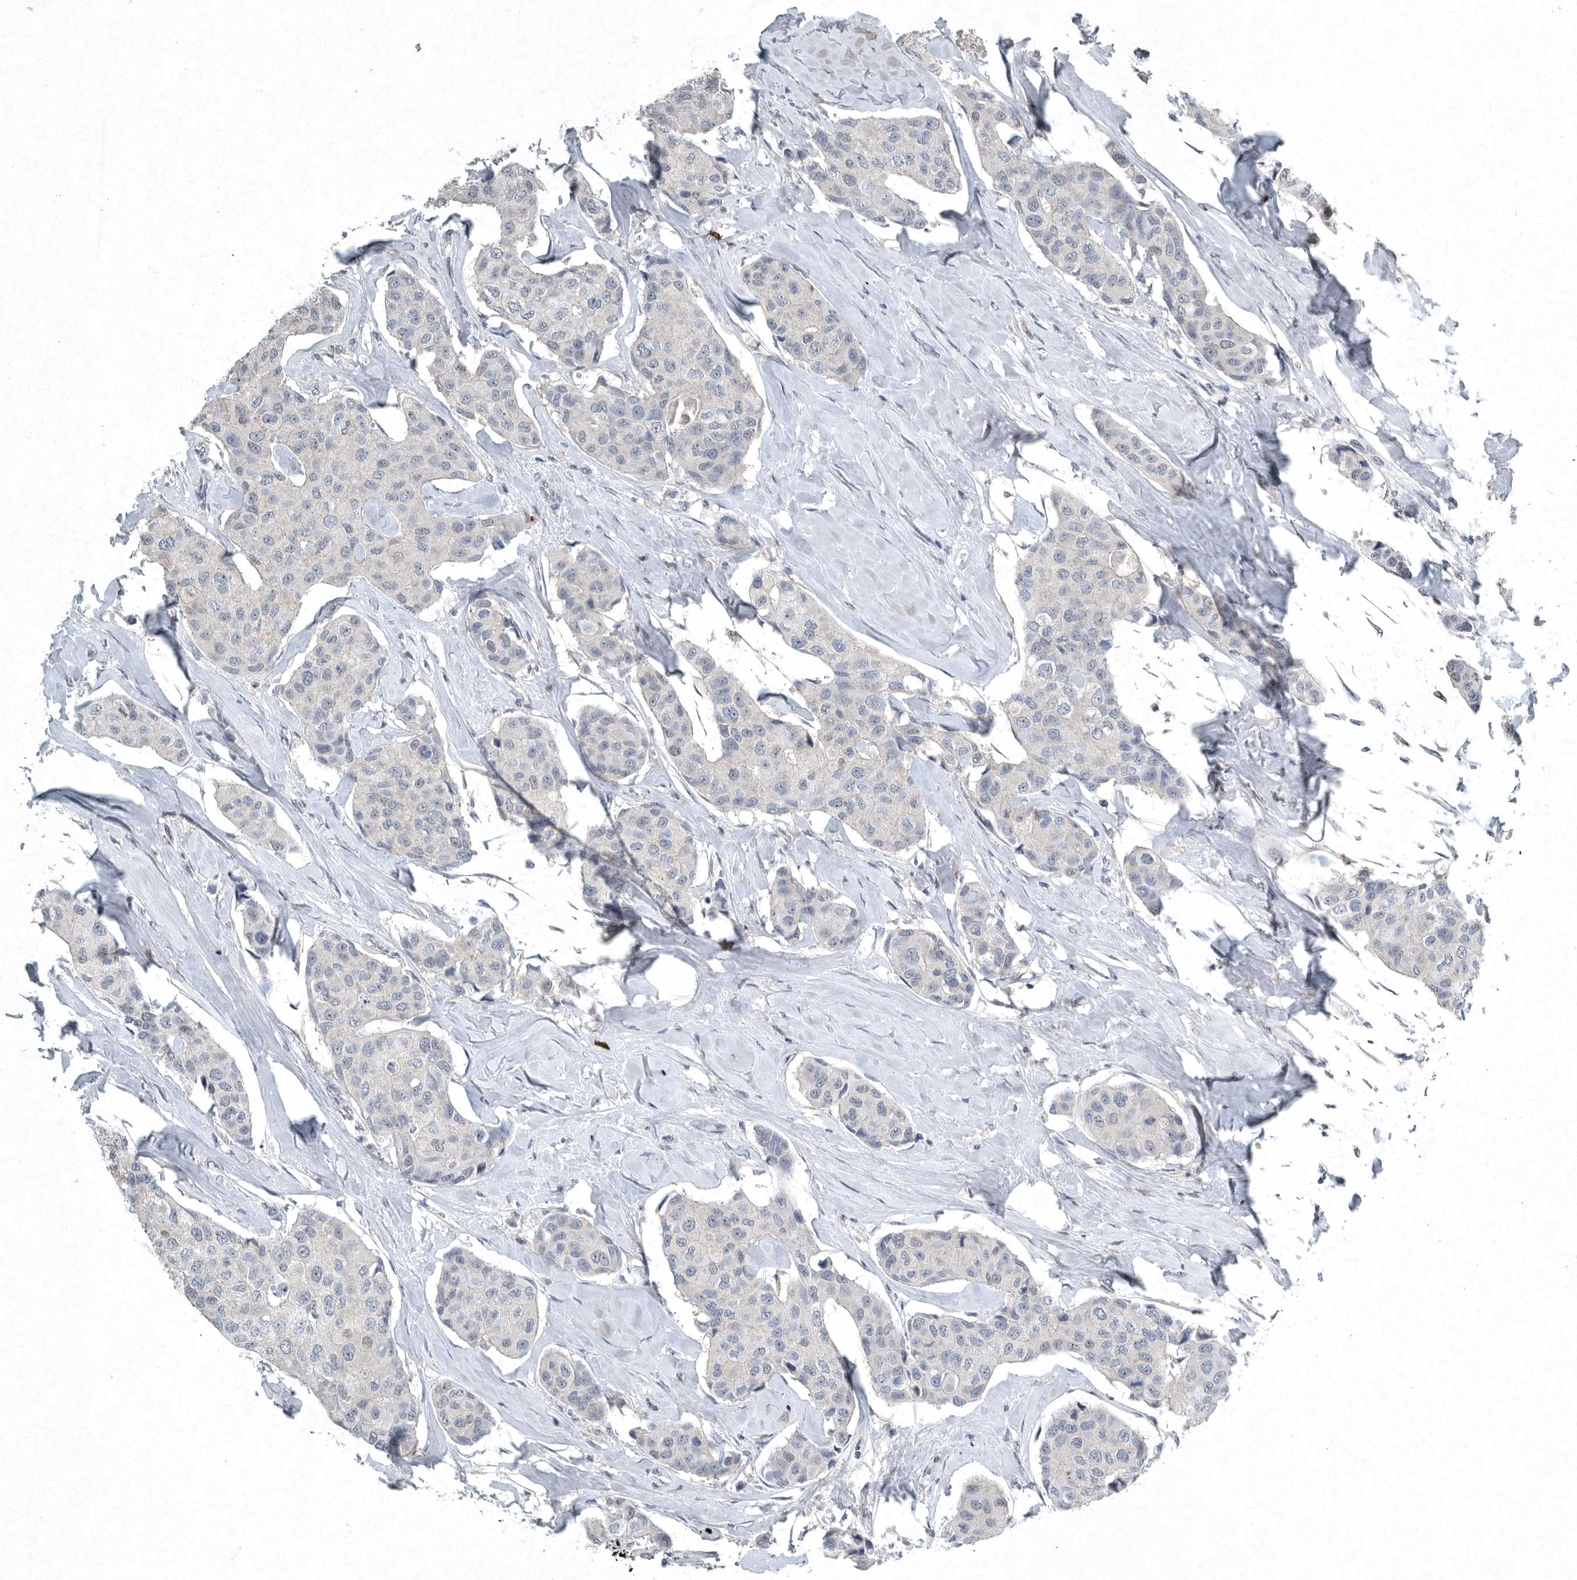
{"staining": {"intensity": "negative", "quantity": "none", "location": "none"}, "tissue": "breast cancer", "cell_type": "Tumor cells", "image_type": "cancer", "snomed": [{"axis": "morphology", "description": "Duct carcinoma"}, {"axis": "topography", "description": "Breast"}], "caption": "Tumor cells show no significant expression in breast cancer.", "gene": "IL20", "patient": {"sex": "female", "age": 80}}